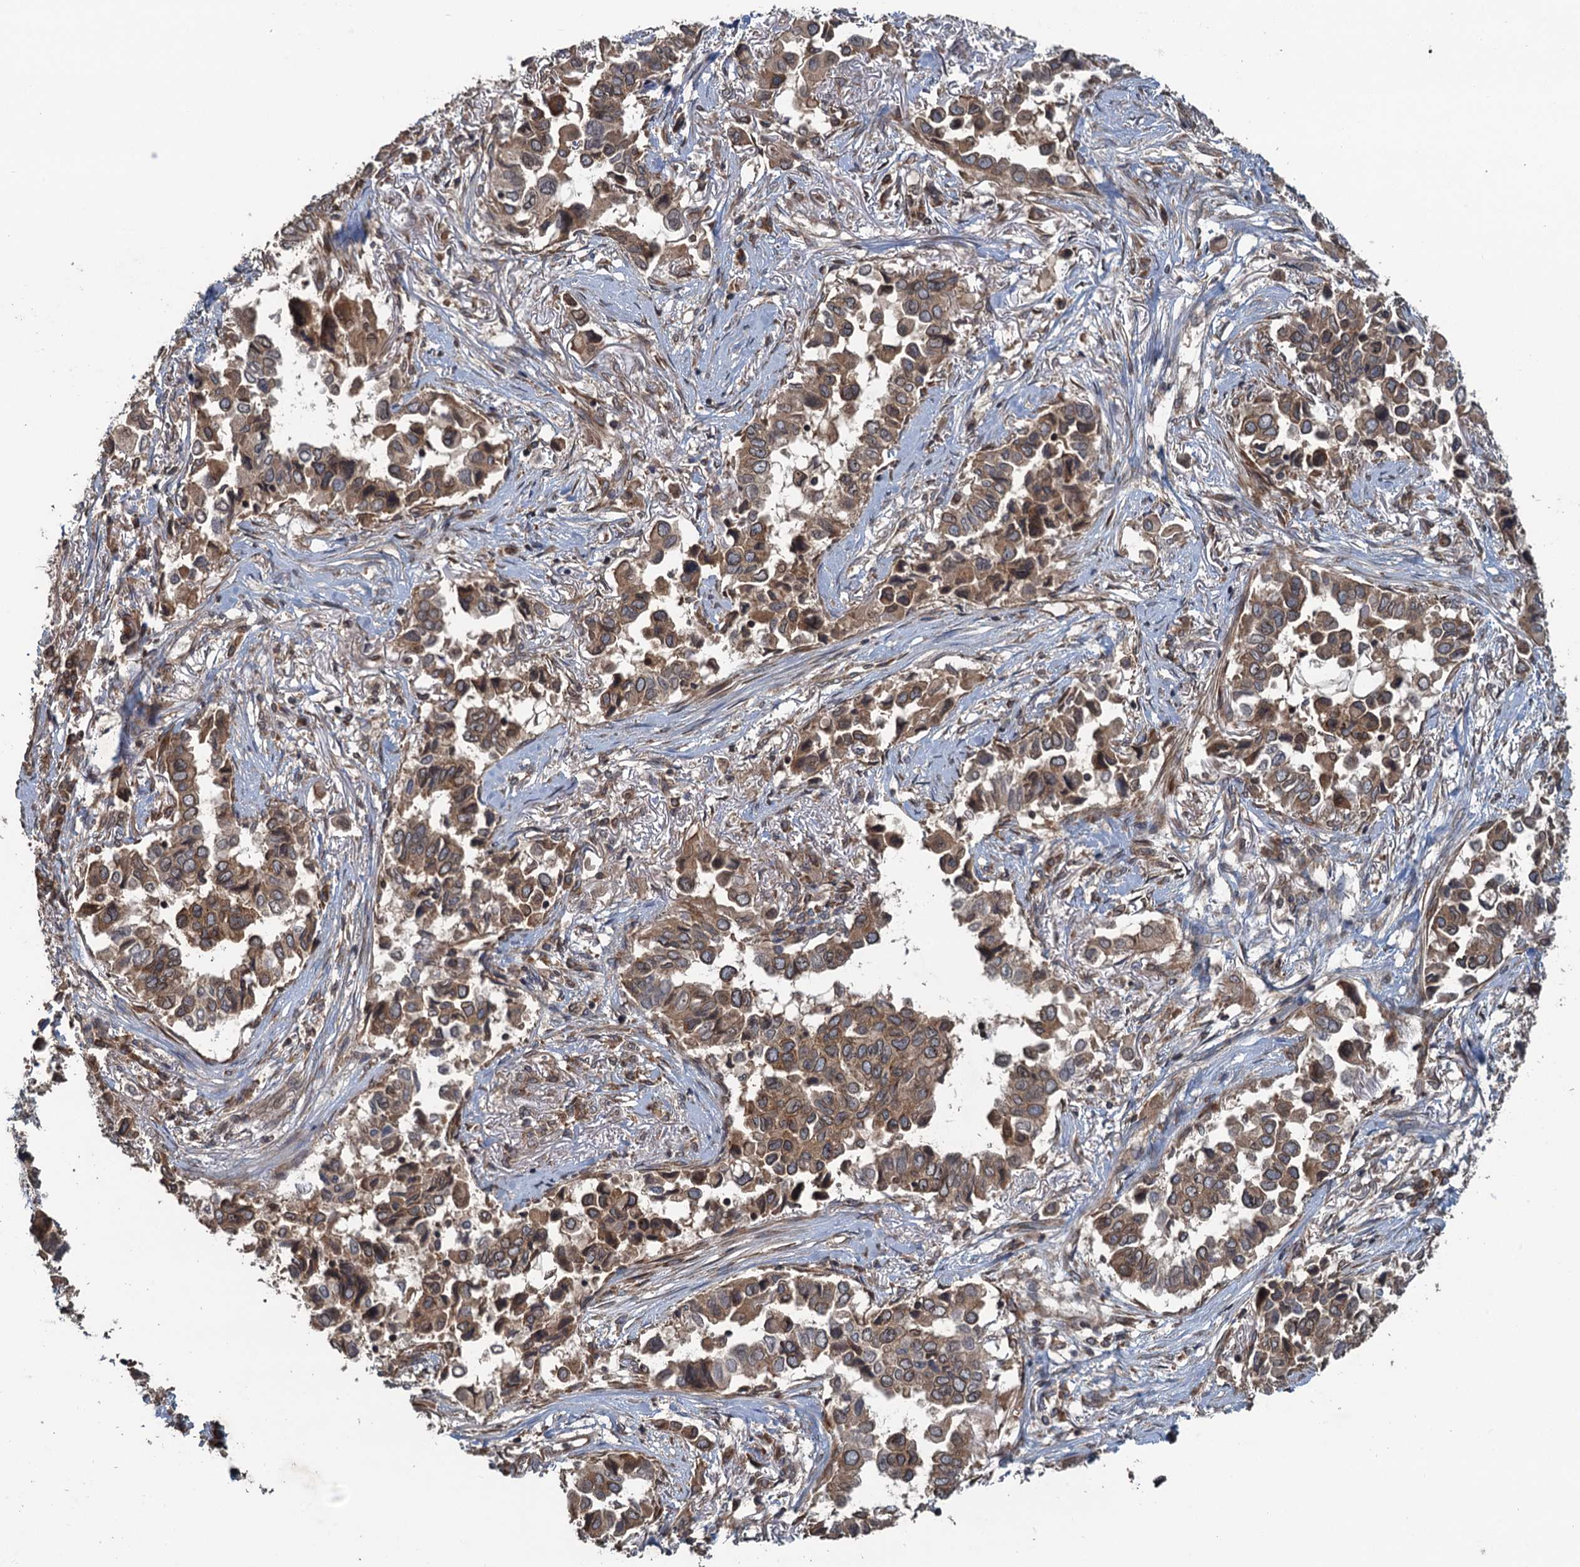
{"staining": {"intensity": "moderate", "quantity": "25%-75%", "location": "cytoplasmic/membranous,nuclear"}, "tissue": "lung cancer", "cell_type": "Tumor cells", "image_type": "cancer", "snomed": [{"axis": "morphology", "description": "Adenocarcinoma, NOS"}, {"axis": "topography", "description": "Lung"}], "caption": "Adenocarcinoma (lung) stained with immunohistochemistry (IHC) exhibits moderate cytoplasmic/membranous and nuclear positivity in approximately 25%-75% of tumor cells.", "gene": "GLE1", "patient": {"sex": "female", "age": 76}}